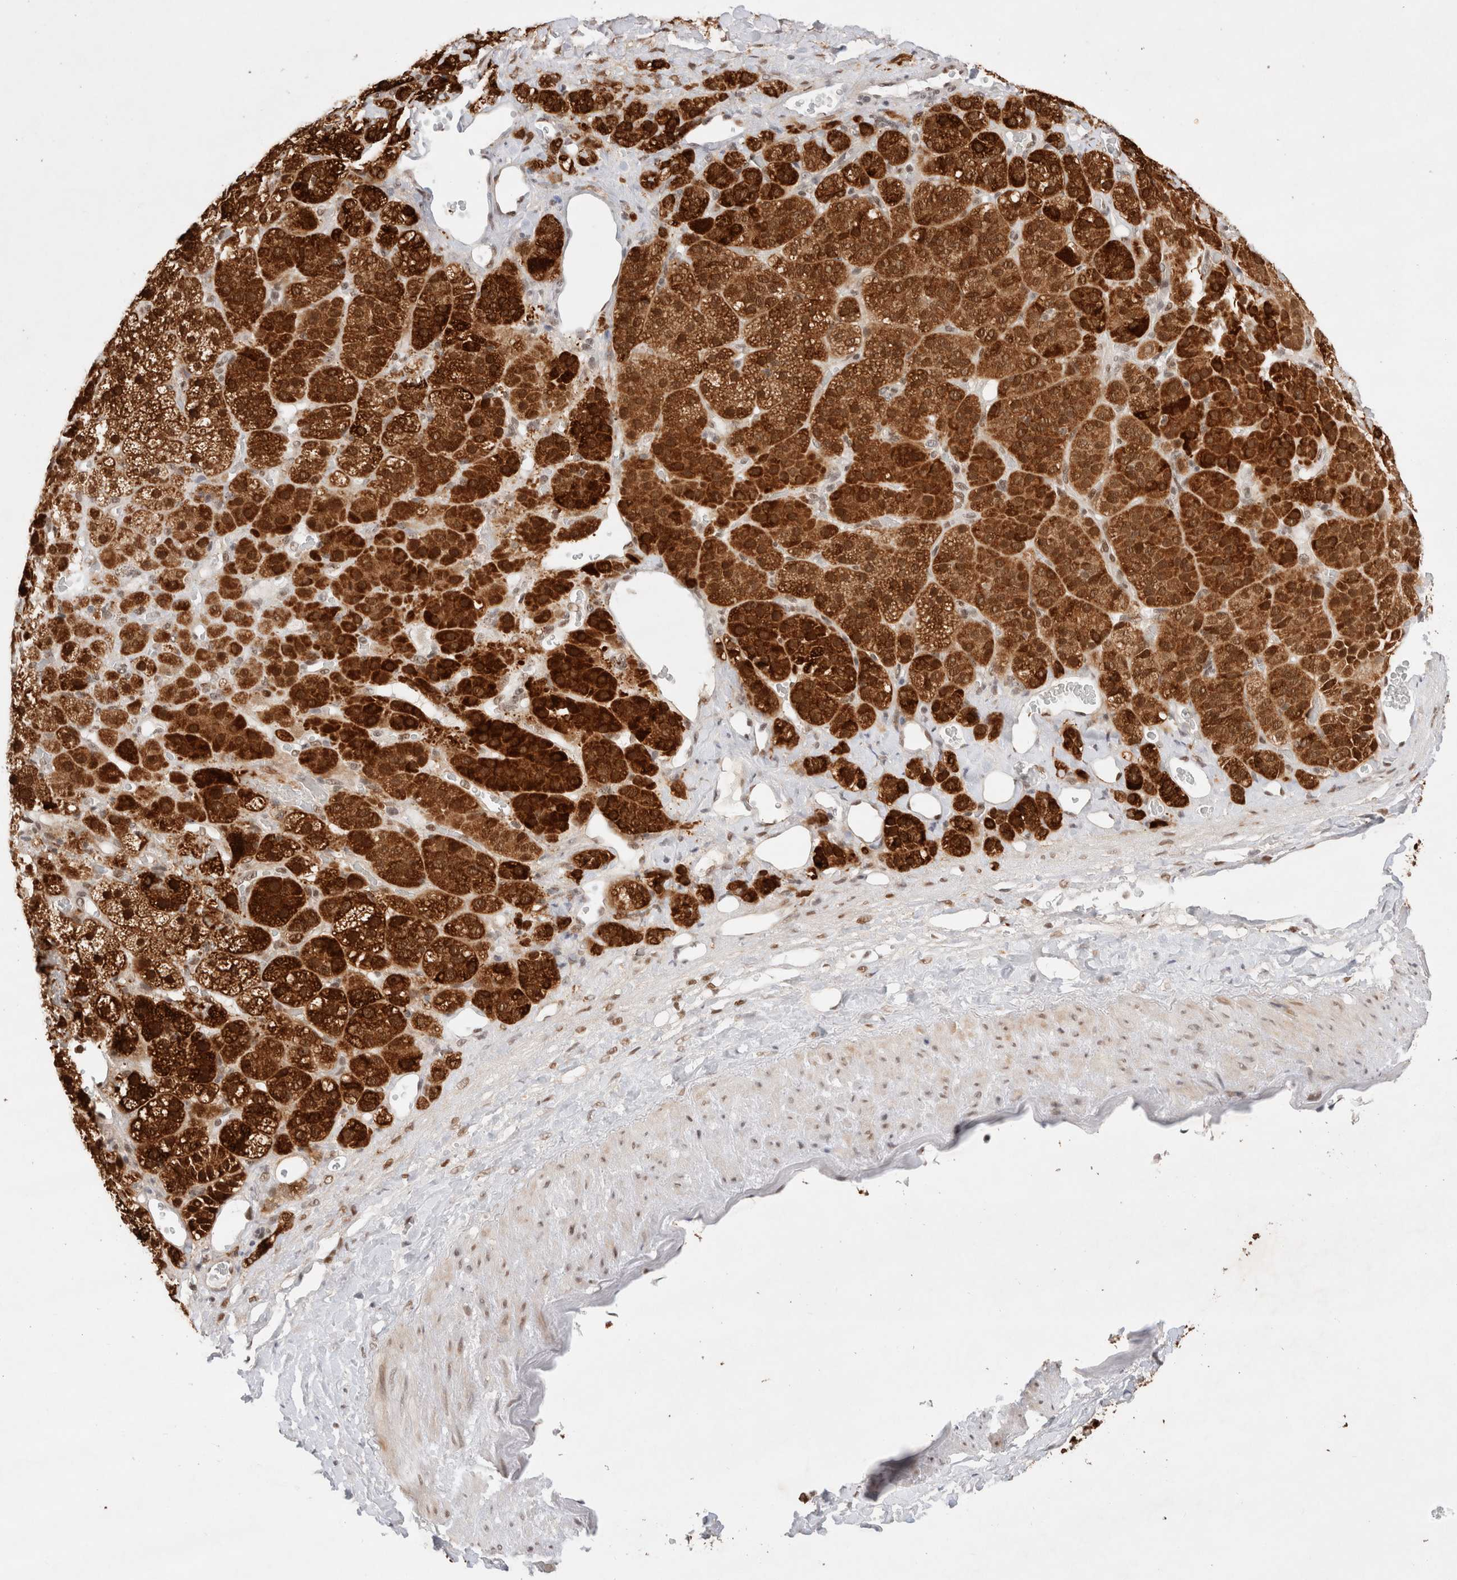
{"staining": {"intensity": "strong", "quantity": ">75%", "location": "cytoplasmic/membranous,nuclear"}, "tissue": "adrenal gland", "cell_type": "Glandular cells", "image_type": "normal", "snomed": [{"axis": "morphology", "description": "Normal tissue, NOS"}, {"axis": "topography", "description": "Adrenal gland"}], "caption": "IHC micrograph of benign adrenal gland: human adrenal gland stained using IHC demonstrates high levels of strong protein expression localized specifically in the cytoplasmic/membranous,nuclear of glandular cells, appearing as a cytoplasmic/membranous,nuclear brown color.", "gene": "GTF2I", "patient": {"sex": "male", "age": 57}}